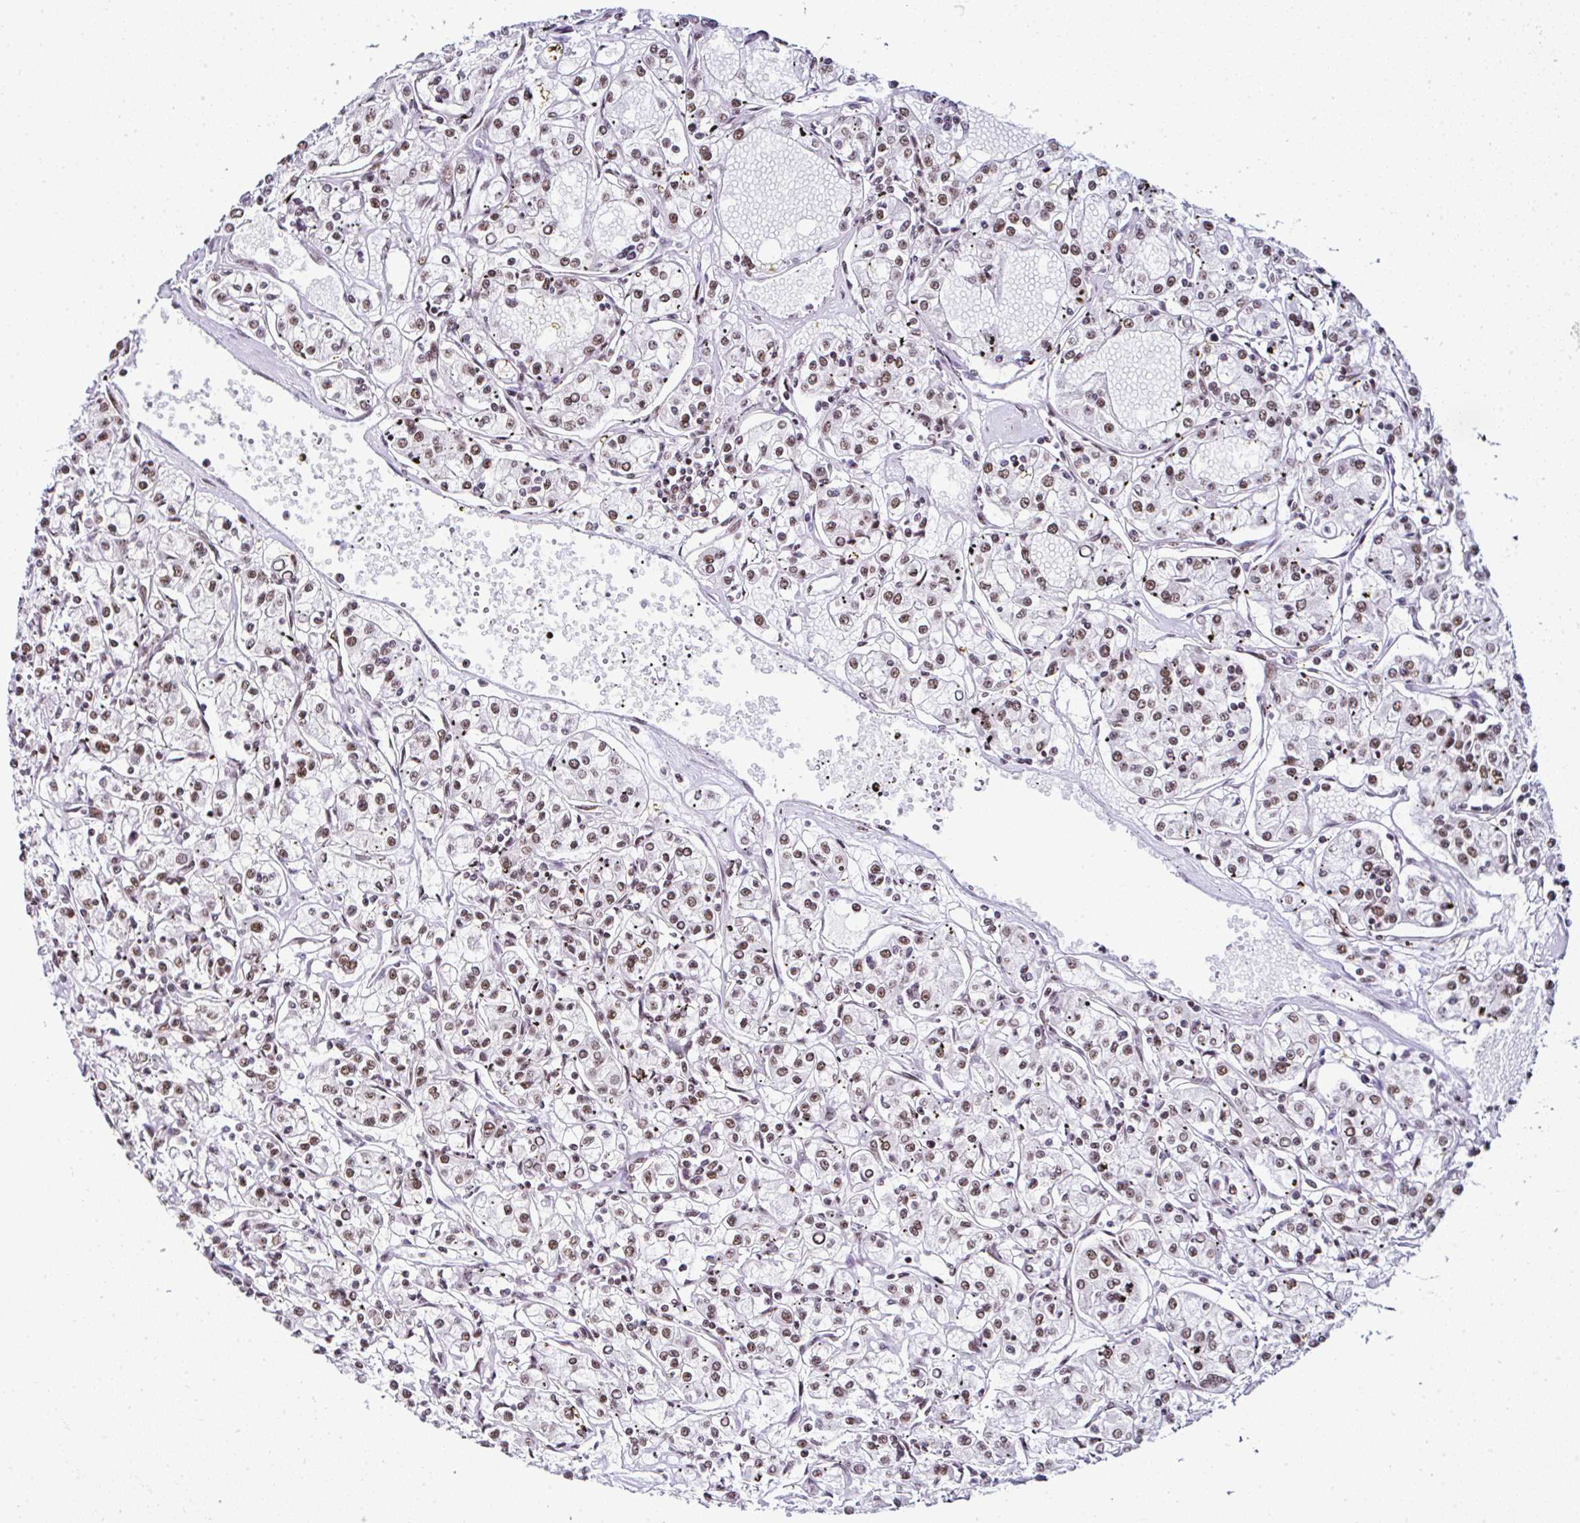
{"staining": {"intensity": "moderate", "quantity": ">75%", "location": "nuclear"}, "tissue": "renal cancer", "cell_type": "Tumor cells", "image_type": "cancer", "snomed": [{"axis": "morphology", "description": "Adenocarcinoma, NOS"}, {"axis": "topography", "description": "Kidney"}], "caption": "An immunohistochemistry histopathology image of neoplastic tissue is shown. Protein staining in brown labels moderate nuclear positivity in renal adenocarcinoma within tumor cells.", "gene": "PTPN2", "patient": {"sex": "female", "age": 59}}